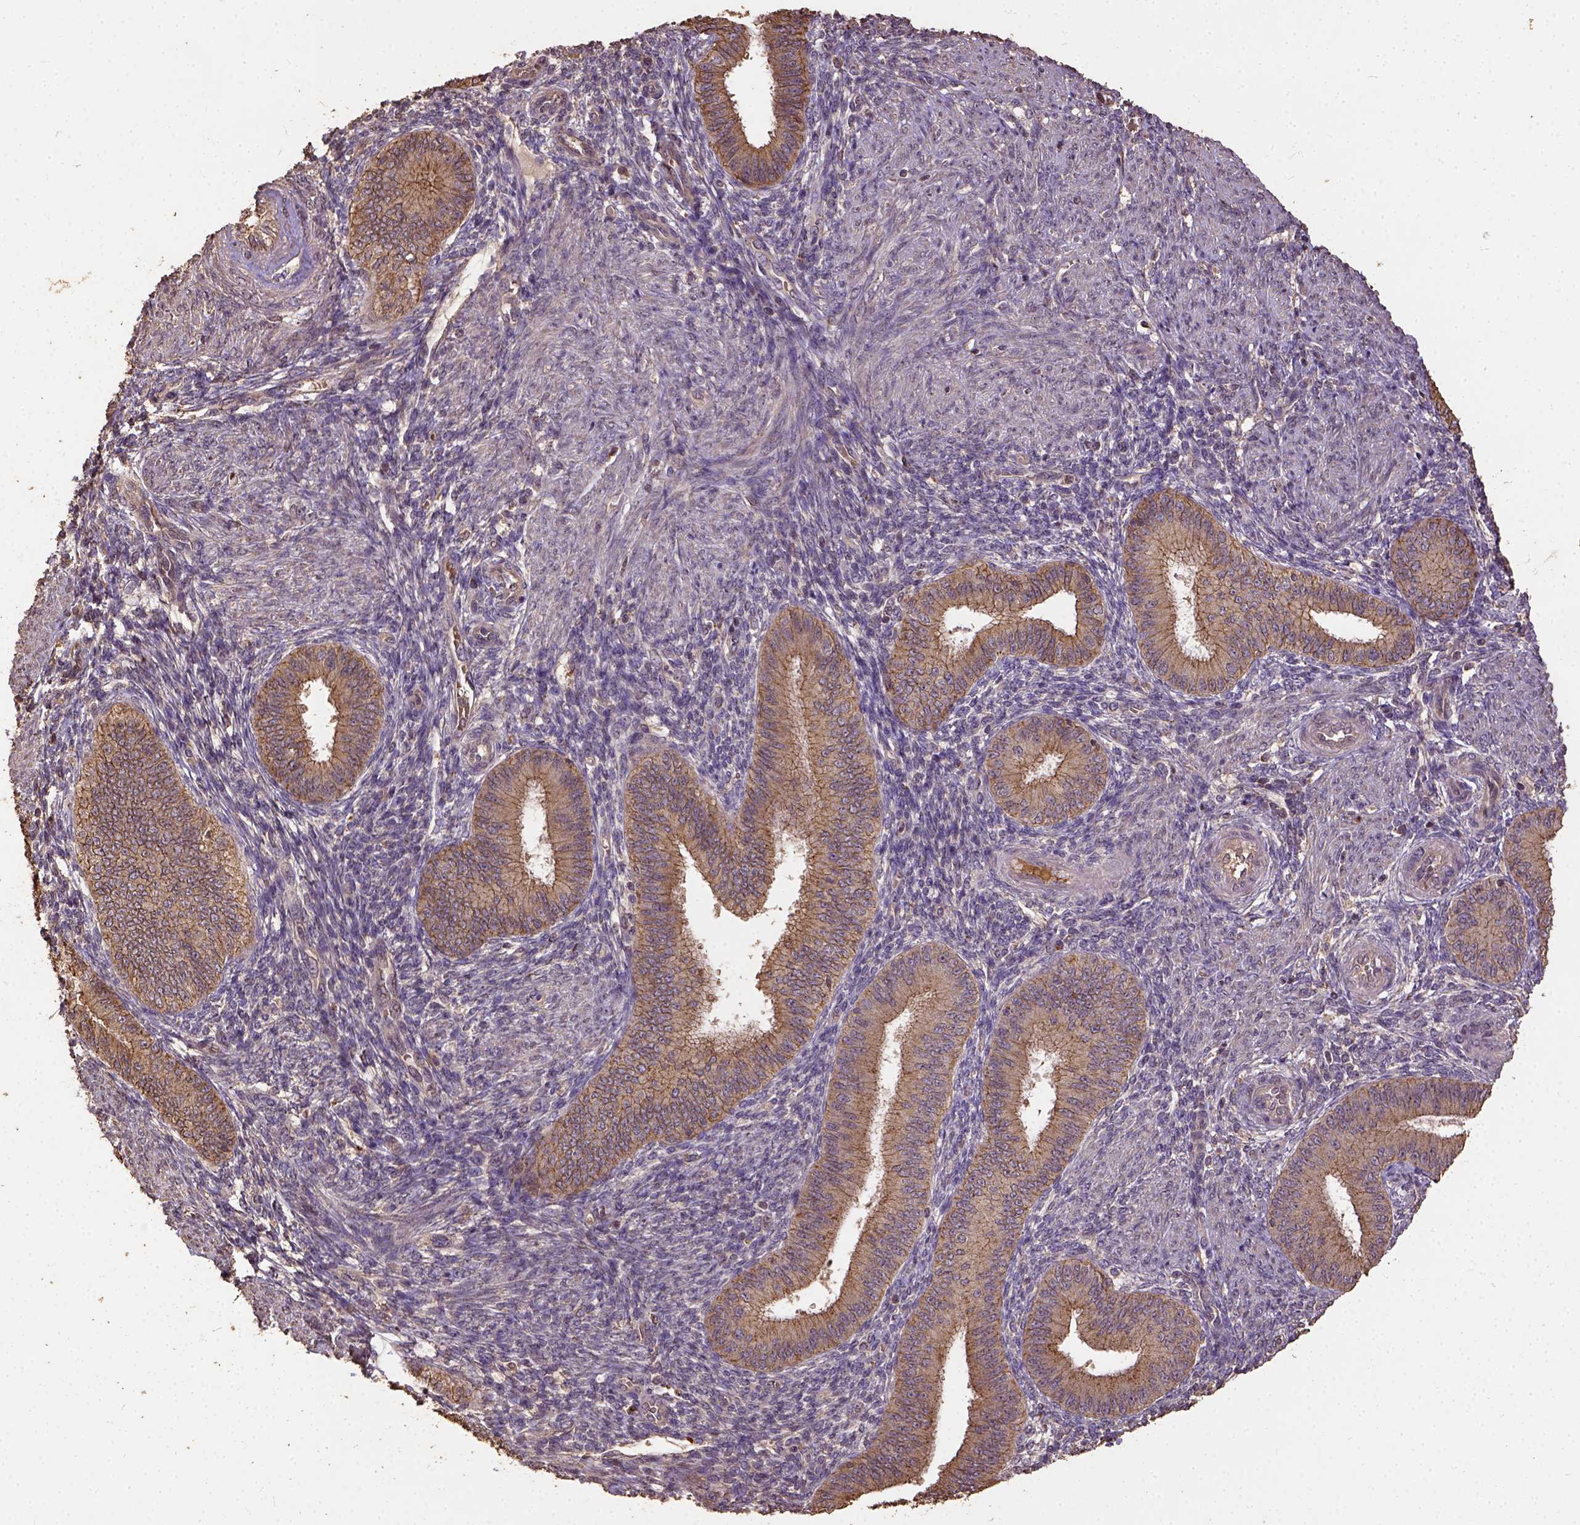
{"staining": {"intensity": "negative", "quantity": "none", "location": "none"}, "tissue": "endometrium", "cell_type": "Cells in endometrial stroma", "image_type": "normal", "snomed": [{"axis": "morphology", "description": "Normal tissue, NOS"}, {"axis": "topography", "description": "Endometrium"}], "caption": "This image is of normal endometrium stained with immunohistochemistry to label a protein in brown with the nuclei are counter-stained blue. There is no expression in cells in endometrial stroma. The staining was performed using DAB to visualize the protein expression in brown, while the nuclei were stained in blue with hematoxylin (Magnification: 20x).", "gene": "ATP1B3", "patient": {"sex": "female", "age": 39}}